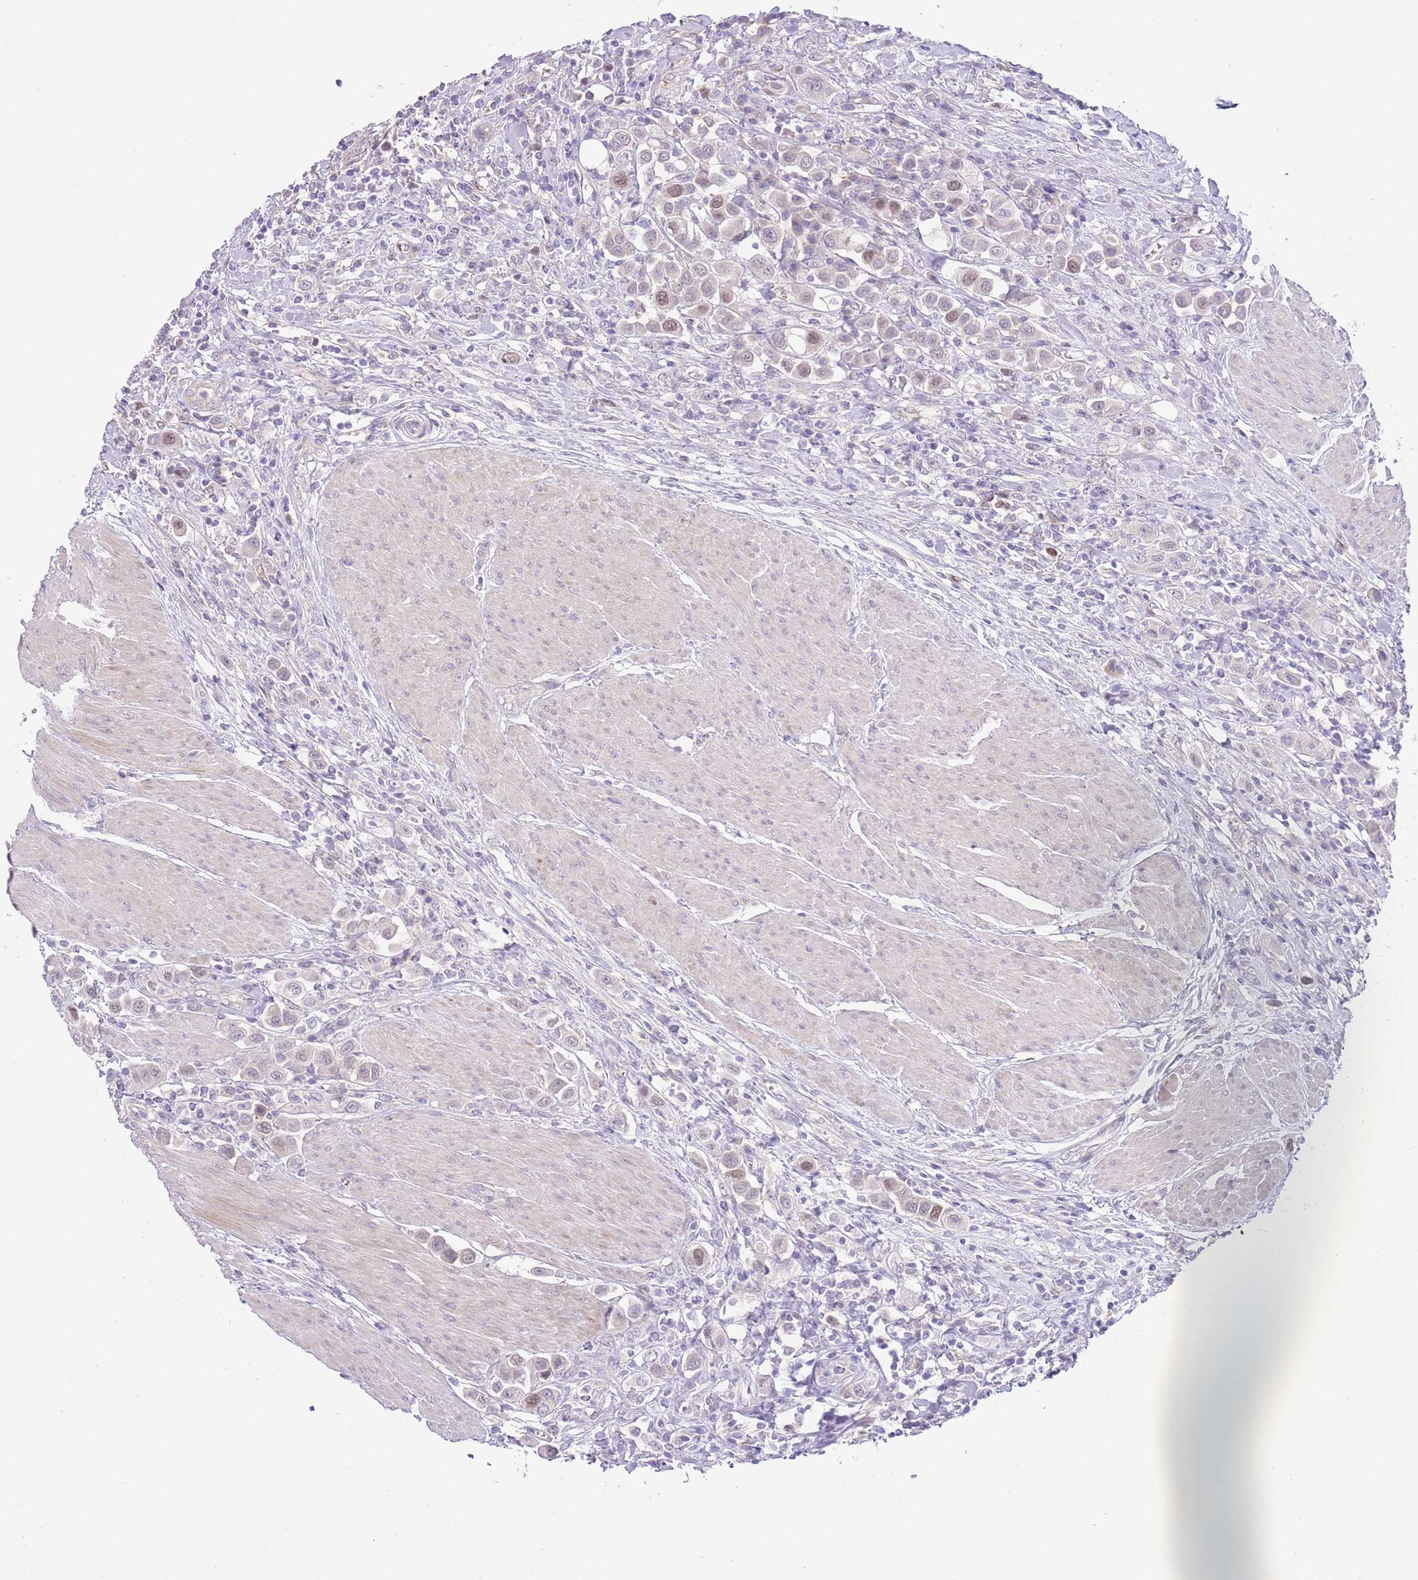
{"staining": {"intensity": "weak", "quantity": "<25%", "location": "nuclear"}, "tissue": "urothelial cancer", "cell_type": "Tumor cells", "image_type": "cancer", "snomed": [{"axis": "morphology", "description": "Urothelial carcinoma, High grade"}, {"axis": "topography", "description": "Urinary bladder"}], "caption": "Protein analysis of urothelial cancer displays no significant expression in tumor cells.", "gene": "FBRSL1", "patient": {"sex": "male", "age": 50}}